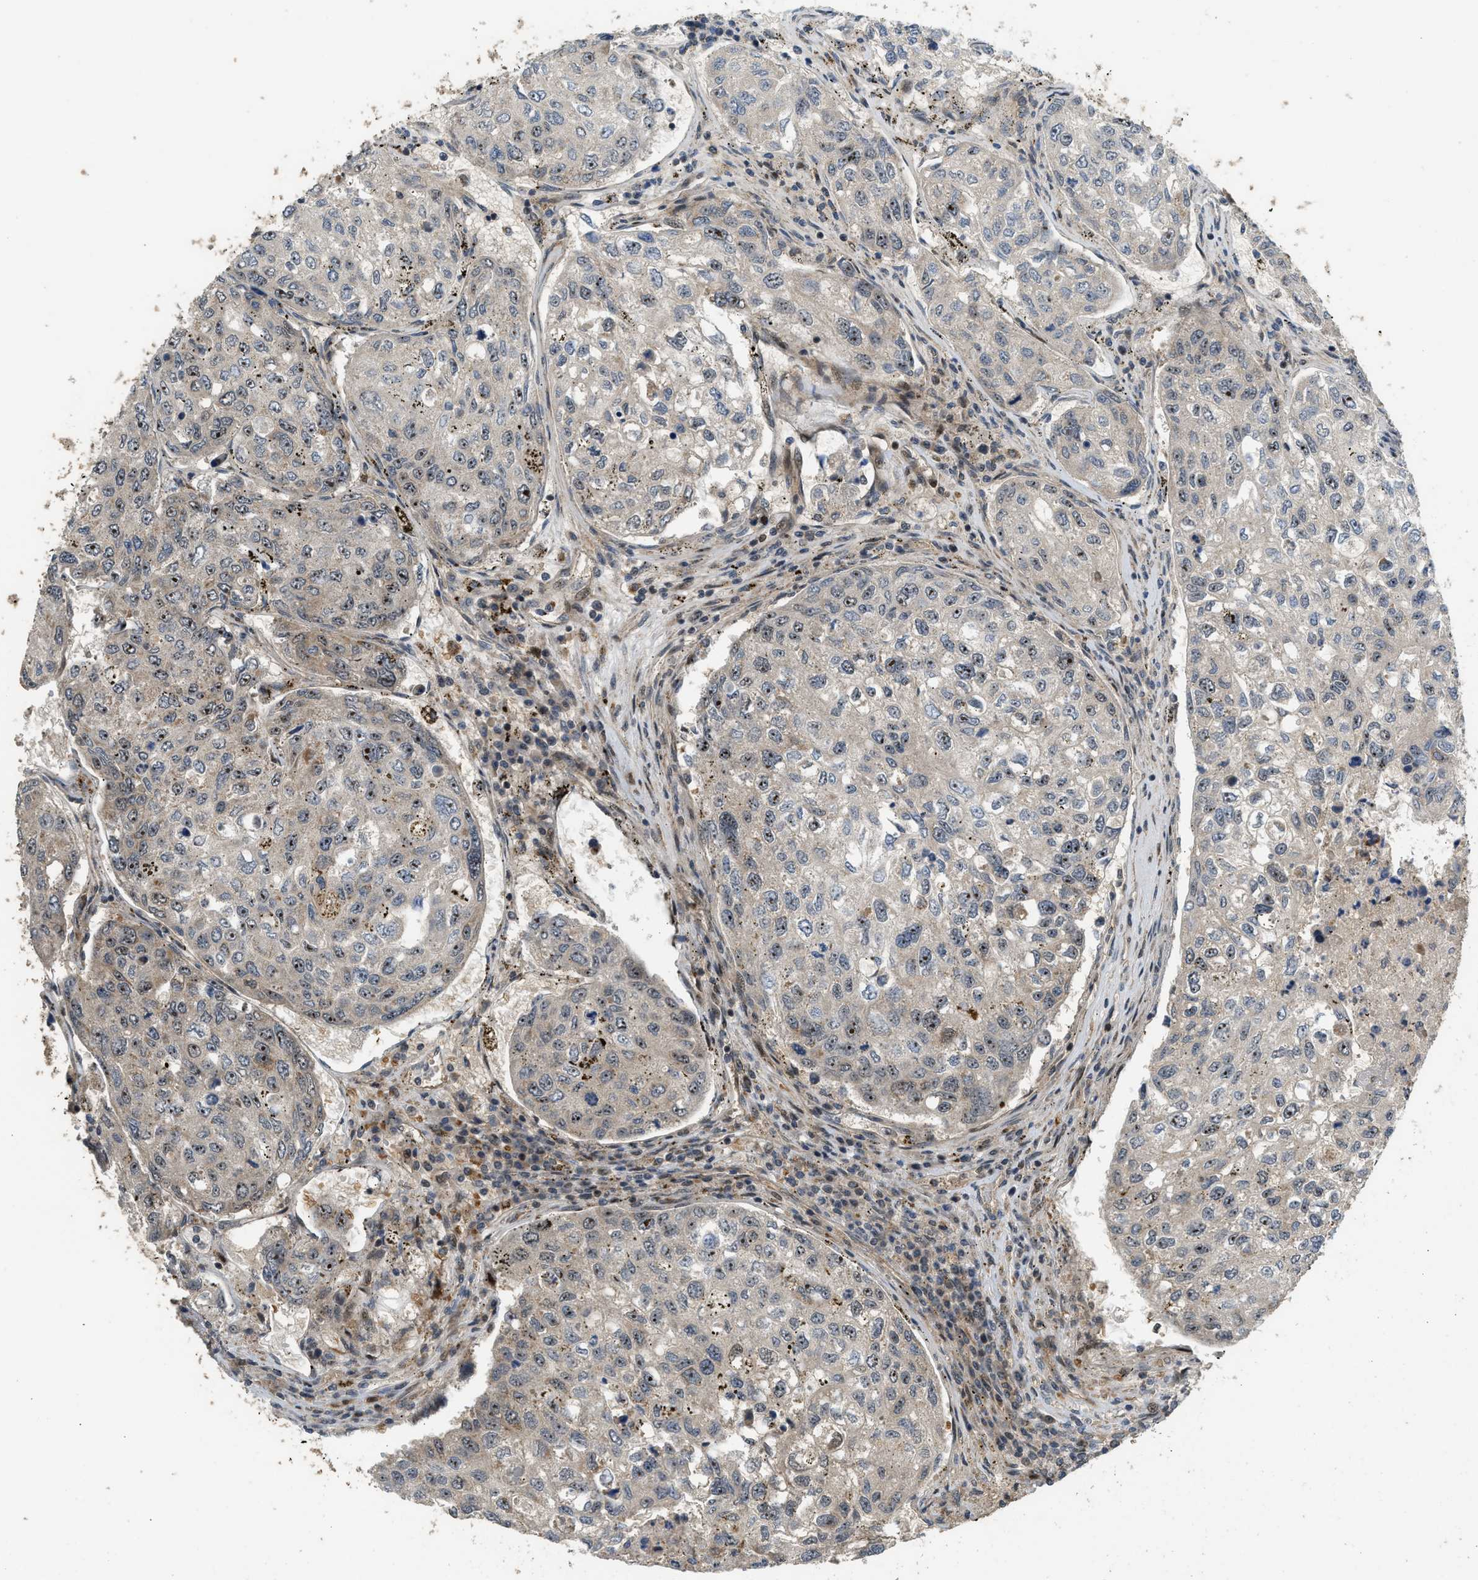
{"staining": {"intensity": "moderate", "quantity": "25%-75%", "location": "nuclear"}, "tissue": "urothelial cancer", "cell_type": "Tumor cells", "image_type": "cancer", "snomed": [{"axis": "morphology", "description": "Urothelial carcinoma, High grade"}, {"axis": "topography", "description": "Lymph node"}, {"axis": "topography", "description": "Urinary bladder"}], "caption": "This is a micrograph of immunohistochemistry (IHC) staining of urothelial cancer, which shows moderate staining in the nuclear of tumor cells.", "gene": "GET1", "patient": {"sex": "male", "age": 51}}